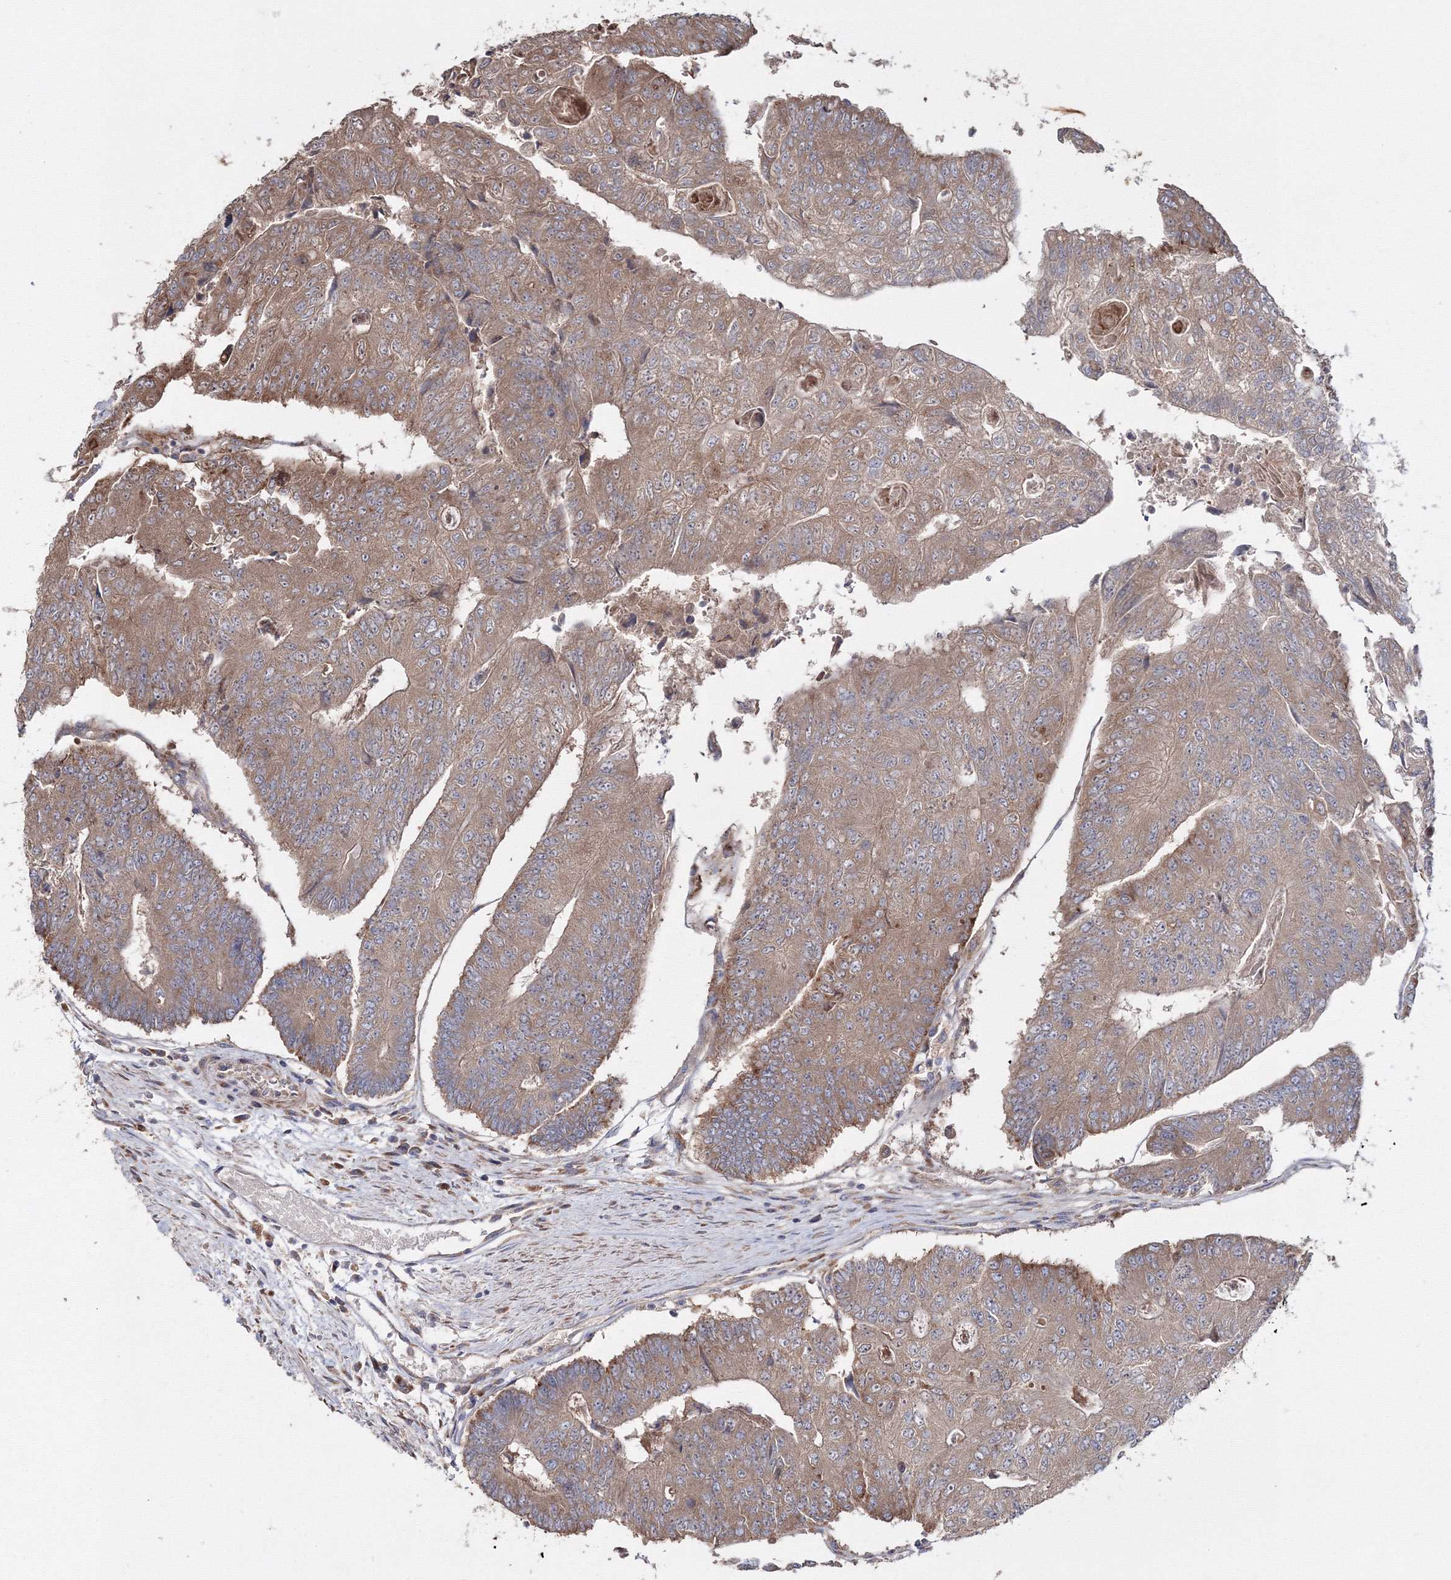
{"staining": {"intensity": "moderate", "quantity": ">75%", "location": "cytoplasmic/membranous"}, "tissue": "colorectal cancer", "cell_type": "Tumor cells", "image_type": "cancer", "snomed": [{"axis": "morphology", "description": "Adenocarcinoma, NOS"}, {"axis": "topography", "description": "Colon"}], "caption": "This micrograph exhibits colorectal cancer (adenocarcinoma) stained with immunohistochemistry to label a protein in brown. The cytoplasmic/membranous of tumor cells show moderate positivity for the protein. Nuclei are counter-stained blue.", "gene": "DDO", "patient": {"sex": "female", "age": 67}}